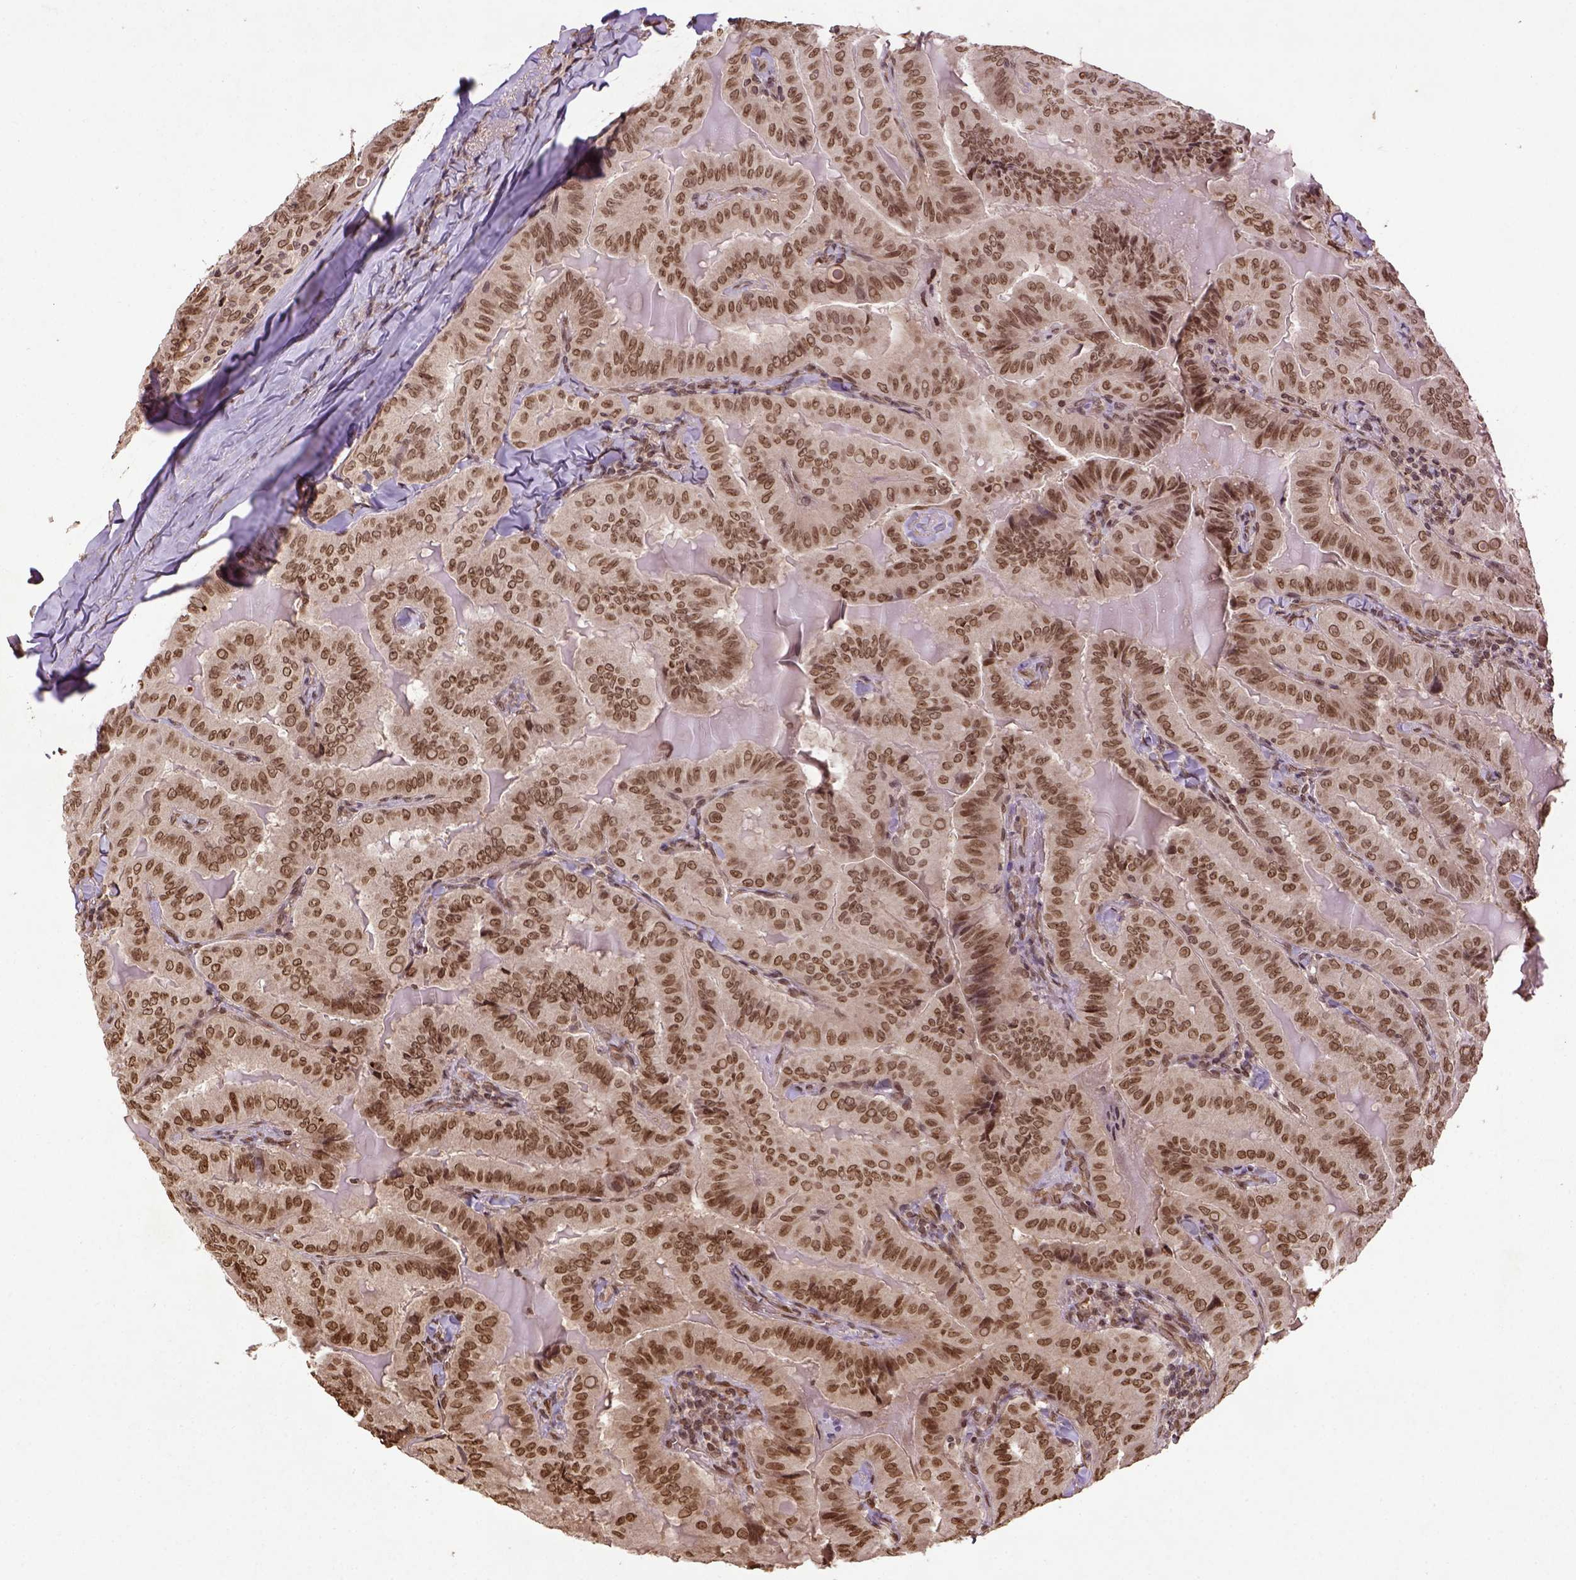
{"staining": {"intensity": "moderate", "quantity": ">75%", "location": "nuclear"}, "tissue": "thyroid cancer", "cell_type": "Tumor cells", "image_type": "cancer", "snomed": [{"axis": "morphology", "description": "Papillary adenocarcinoma, NOS"}, {"axis": "topography", "description": "Thyroid gland"}], "caption": "Human papillary adenocarcinoma (thyroid) stained with a brown dye exhibits moderate nuclear positive staining in approximately >75% of tumor cells.", "gene": "BANF1", "patient": {"sex": "female", "age": 68}}